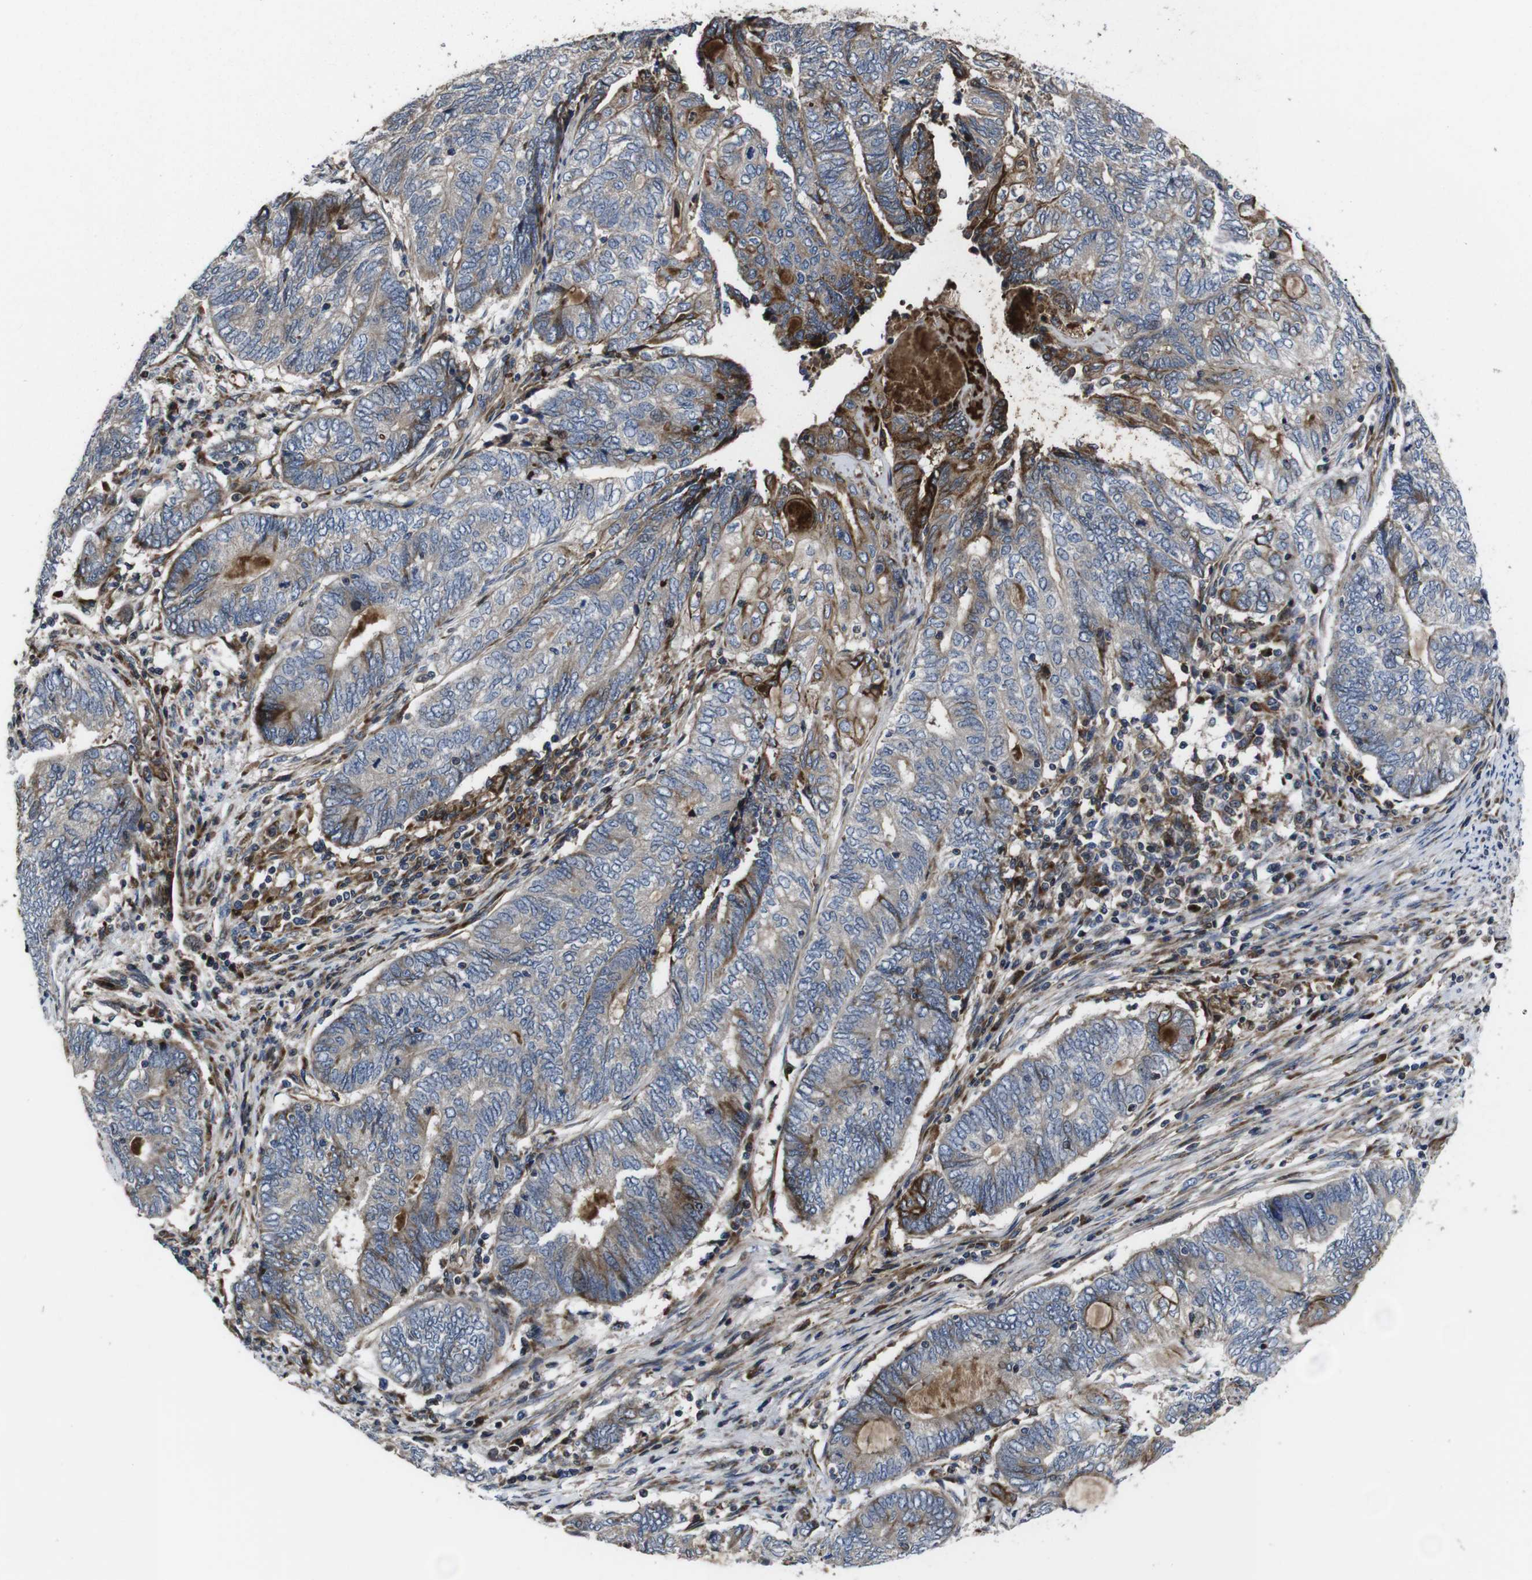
{"staining": {"intensity": "weak", "quantity": "25%-75%", "location": "cytoplasmic/membranous"}, "tissue": "endometrial cancer", "cell_type": "Tumor cells", "image_type": "cancer", "snomed": [{"axis": "morphology", "description": "Adenocarcinoma, NOS"}, {"axis": "topography", "description": "Uterus"}, {"axis": "topography", "description": "Endometrium"}], "caption": "Endometrial cancer (adenocarcinoma) stained with a protein marker displays weak staining in tumor cells.", "gene": "SMYD3", "patient": {"sex": "female", "age": 70}}